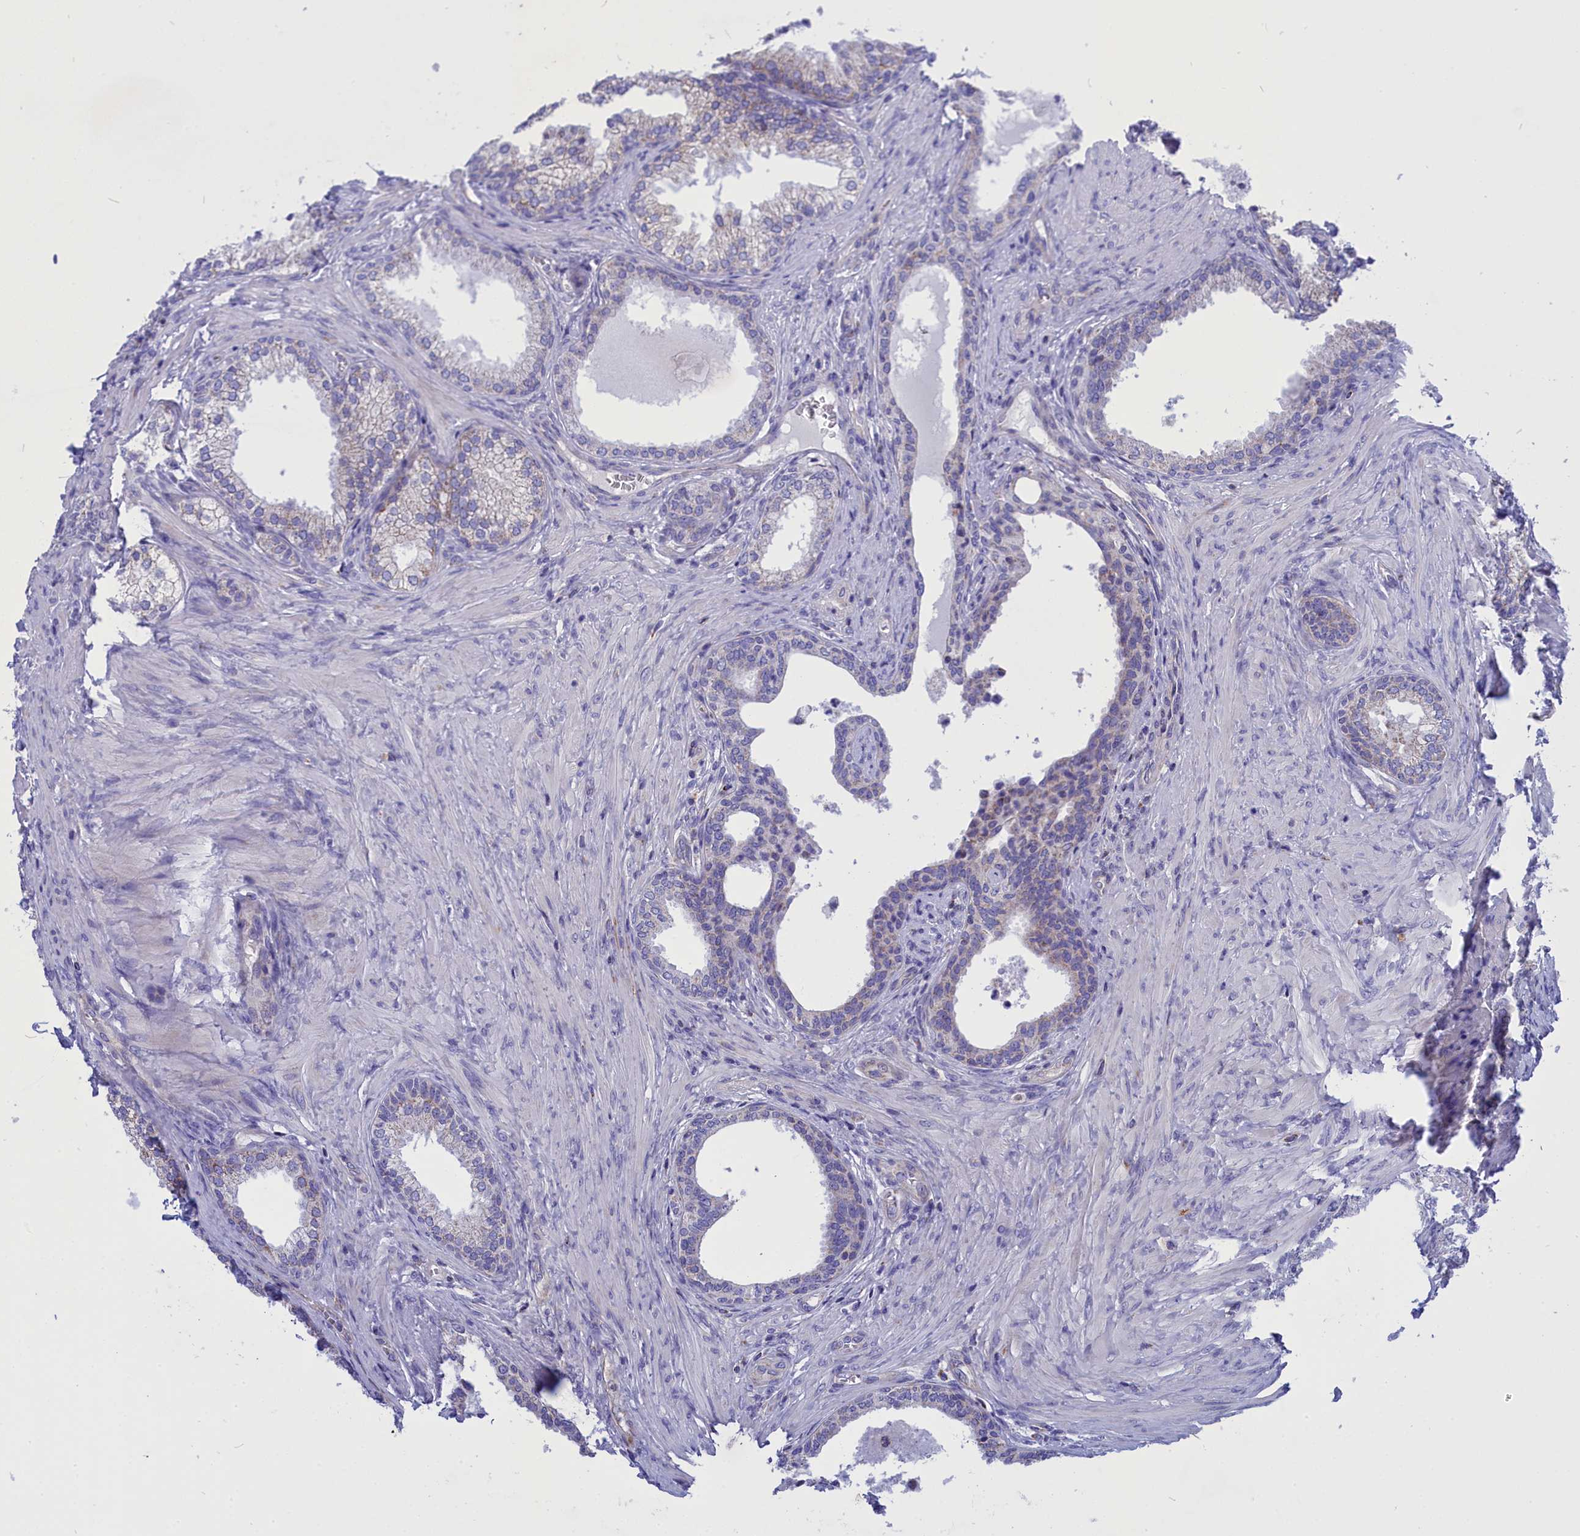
{"staining": {"intensity": "moderate", "quantity": "<25%", "location": "cytoplasmic/membranous"}, "tissue": "prostate", "cell_type": "Glandular cells", "image_type": "normal", "snomed": [{"axis": "morphology", "description": "Normal tissue, NOS"}, {"axis": "topography", "description": "Prostate"}], "caption": "An image showing moderate cytoplasmic/membranous staining in about <25% of glandular cells in unremarkable prostate, as visualized by brown immunohistochemical staining.", "gene": "CCRL2", "patient": {"sex": "male", "age": 76}}